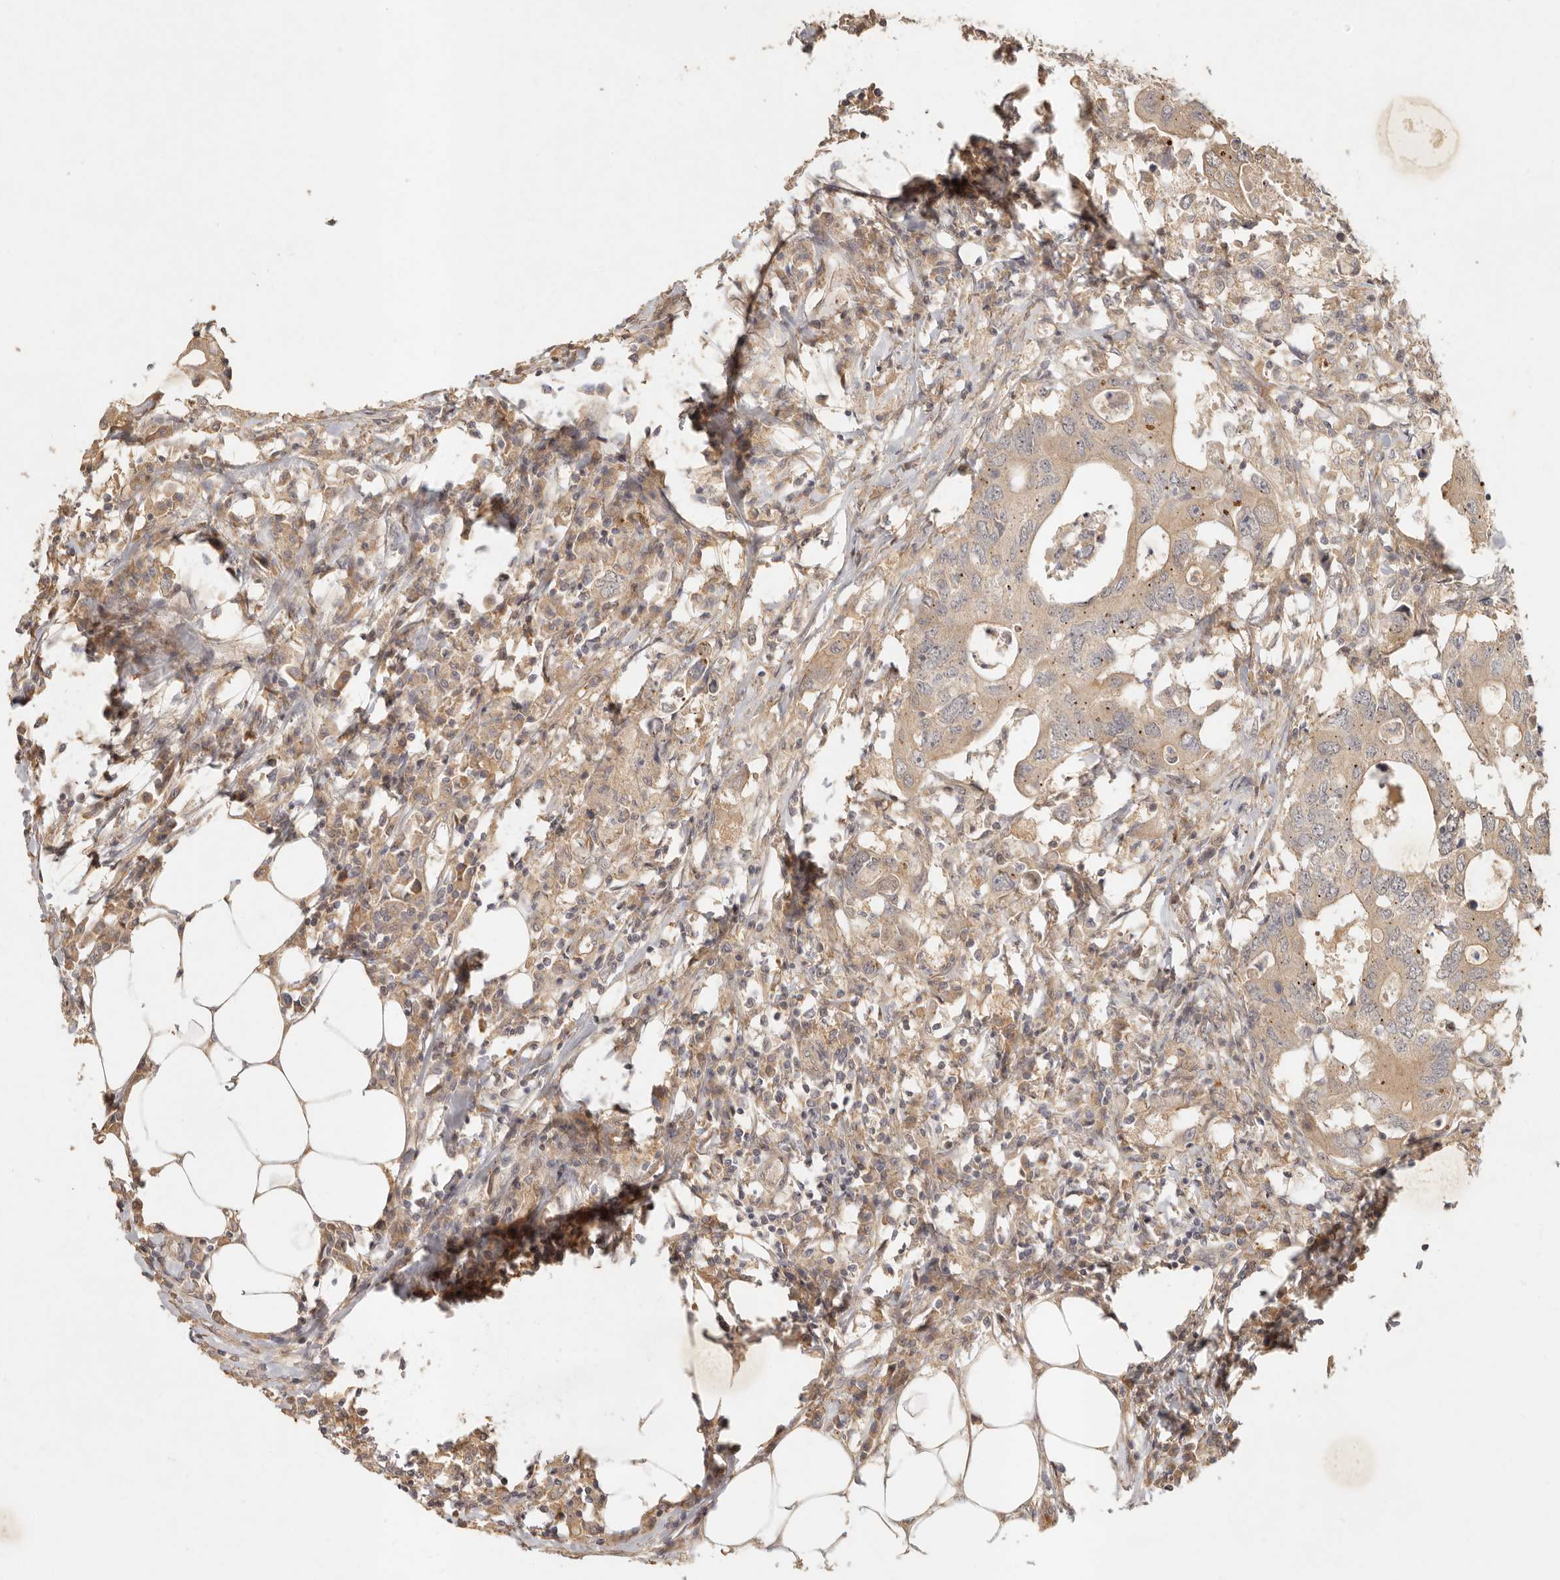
{"staining": {"intensity": "weak", "quantity": ">75%", "location": "cytoplasmic/membranous"}, "tissue": "colorectal cancer", "cell_type": "Tumor cells", "image_type": "cancer", "snomed": [{"axis": "morphology", "description": "Adenocarcinoma, NOS"}, {"axis": "topography", "description": "Colon"}], "caption": "The image reveals staining of colorectal cancer, revealing weak cytoplasmic/membranous protein positivity (brown color) within tumor cells. (brown staining indicates protein expression, while blue staining denotes nuclei).", "gene": "VIPR1", "patient": {"sex": "male", "age": 71}}